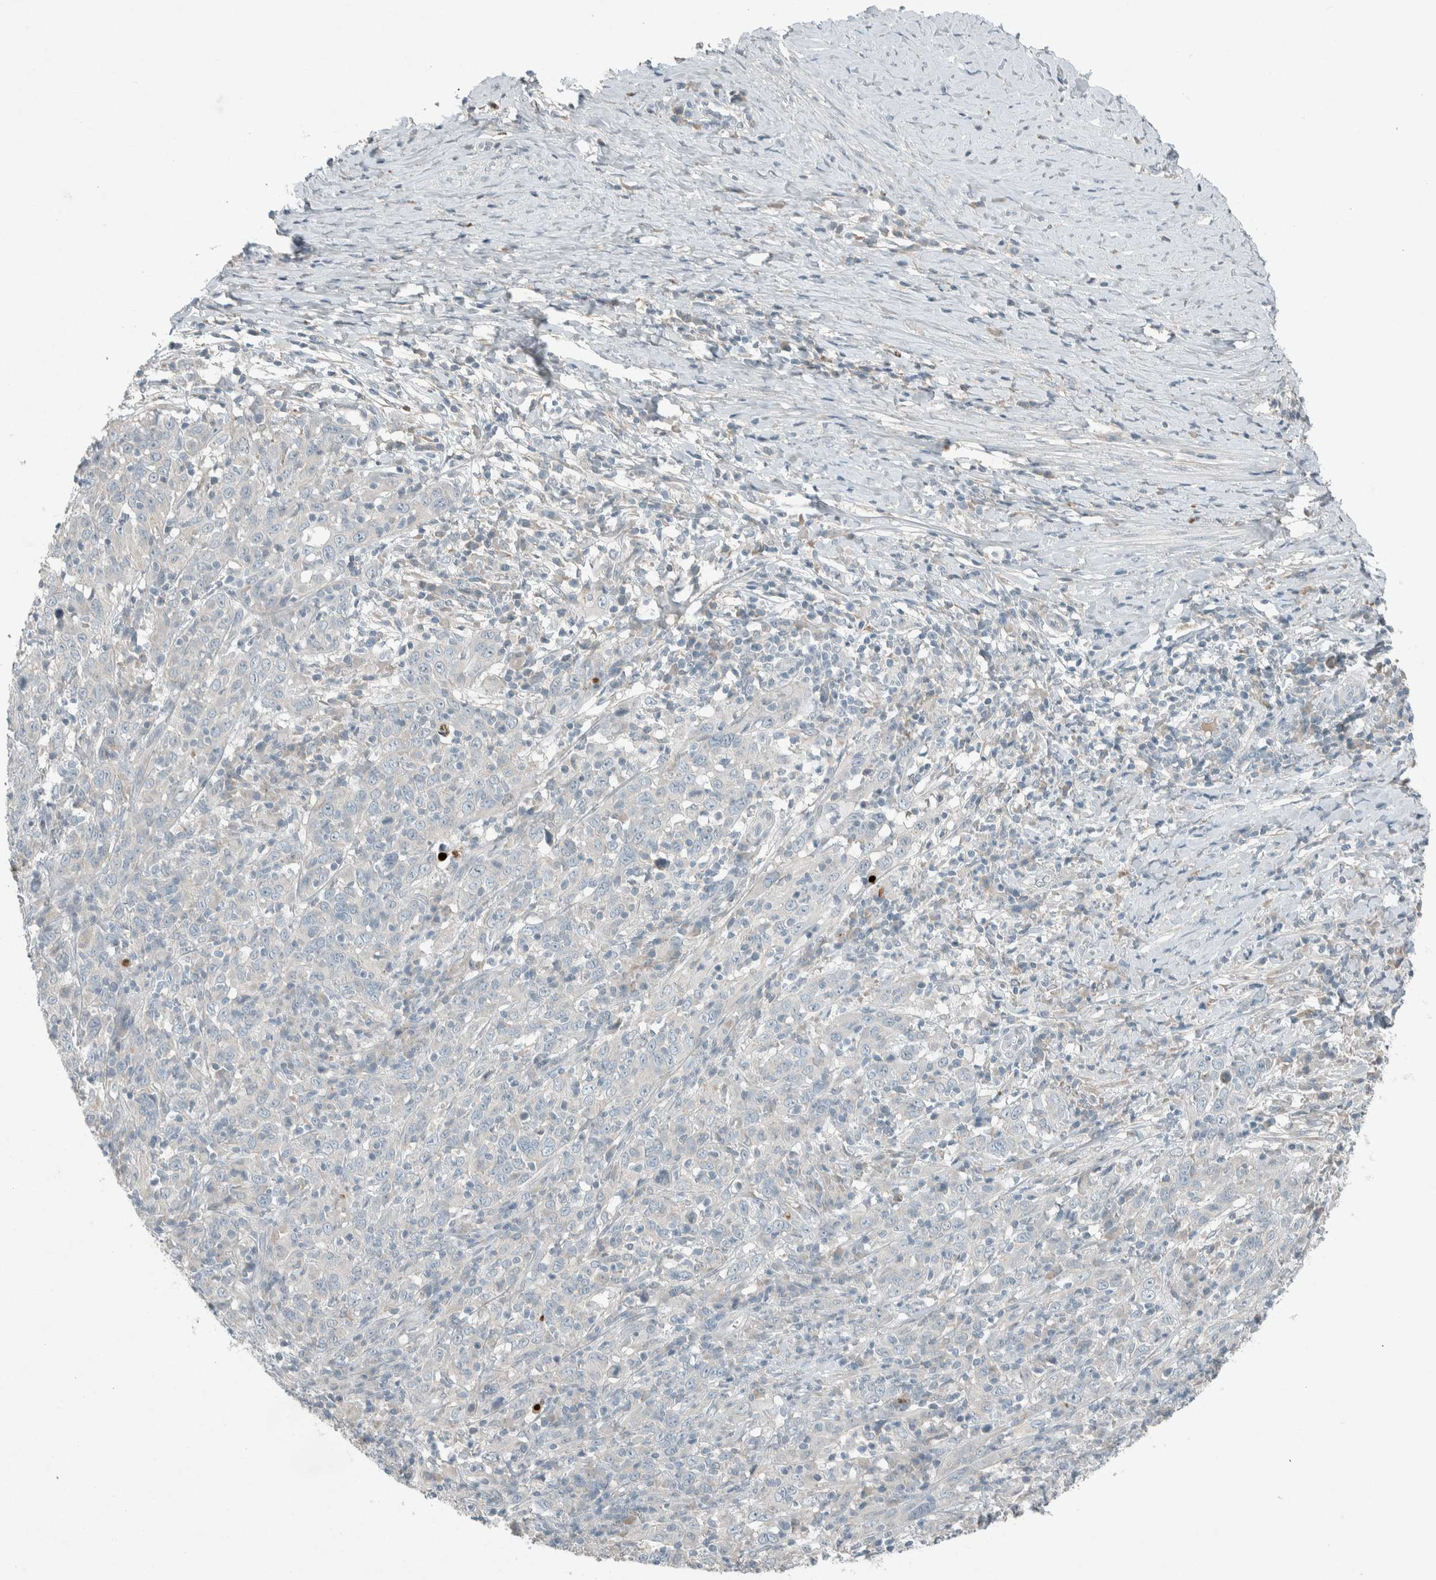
{"staining": {"intensity": "negative", "quantity": "none", "location": "none"}, "tissue": "cervical cancer", "cell_type": "Tumor cells", "image_type": "cancer", "snomed": [{"axis": "morphology", "description": "Squamous cell carcinoma, NOS"}, {"axis": "topography", "description": "Cervix"}], "caption": "Immunohistochemistry of human squamous cell carcinoma (cervical) reveals no staining in tumor cells.", "gene": "CERCAM", "patient": {"sex": "female", "age": 46}}